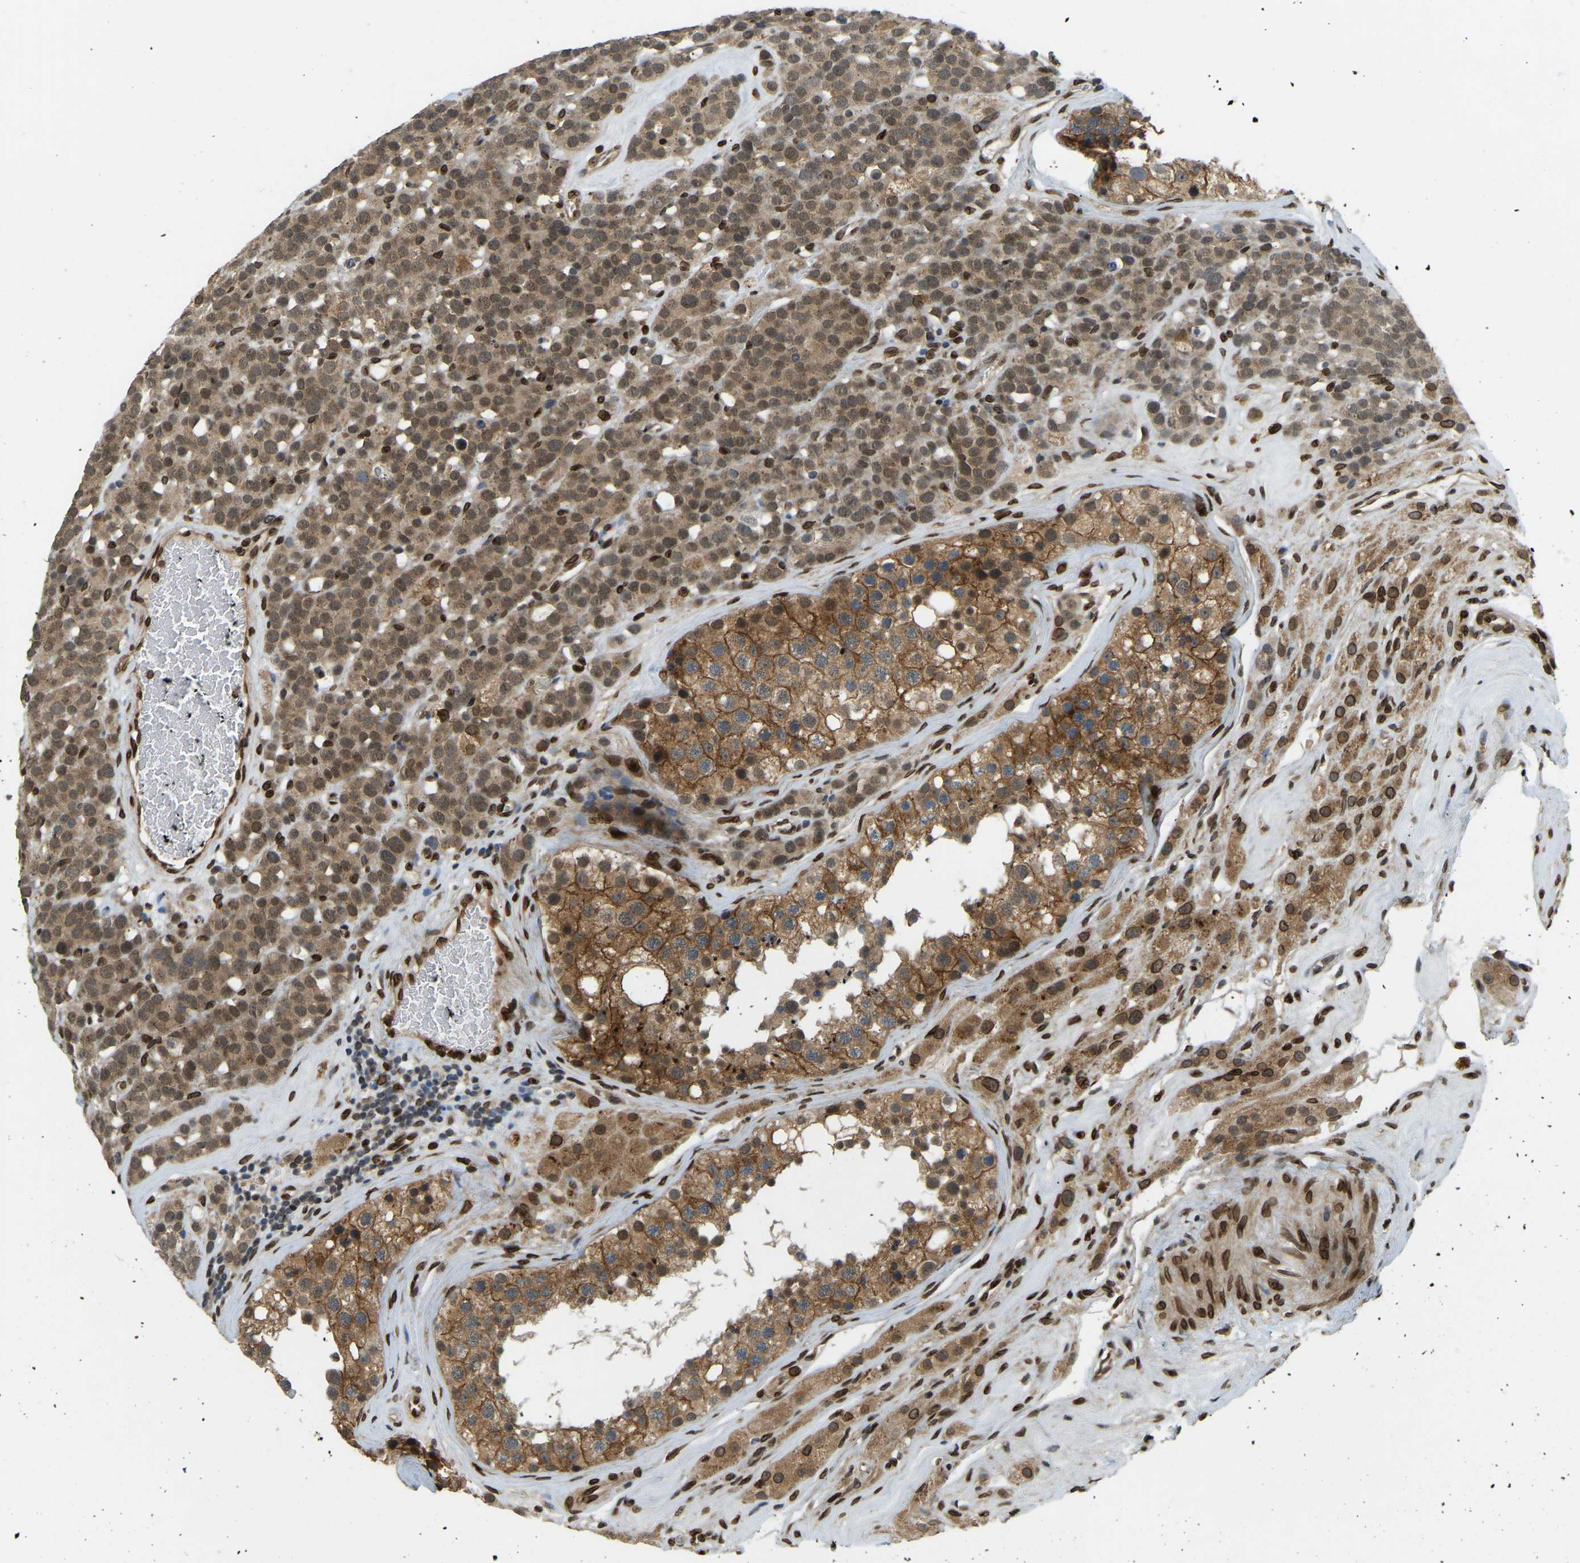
{"staining": {"intensity": "moderate", "quantity": ">75%", "location": "cytoplasmic/membranous,nuclear"}, "tissue": "testis cancer", "cell_type": "Tumor cells", "image_type": "cancer", "snomed": [{"axis": "morphology", "description": "Seminoma, NOS"}, {"axis": "topography", "description": "Testis"}], "caption": "Immunohistochemical staining of human testis seminoma shows medium levels of moderate cytoplasmic/membranous and nuclear expression in approximately >75% of tumor cells.", "gene": "SYNE1", "patient": {"sex": "male", "age": 71}}